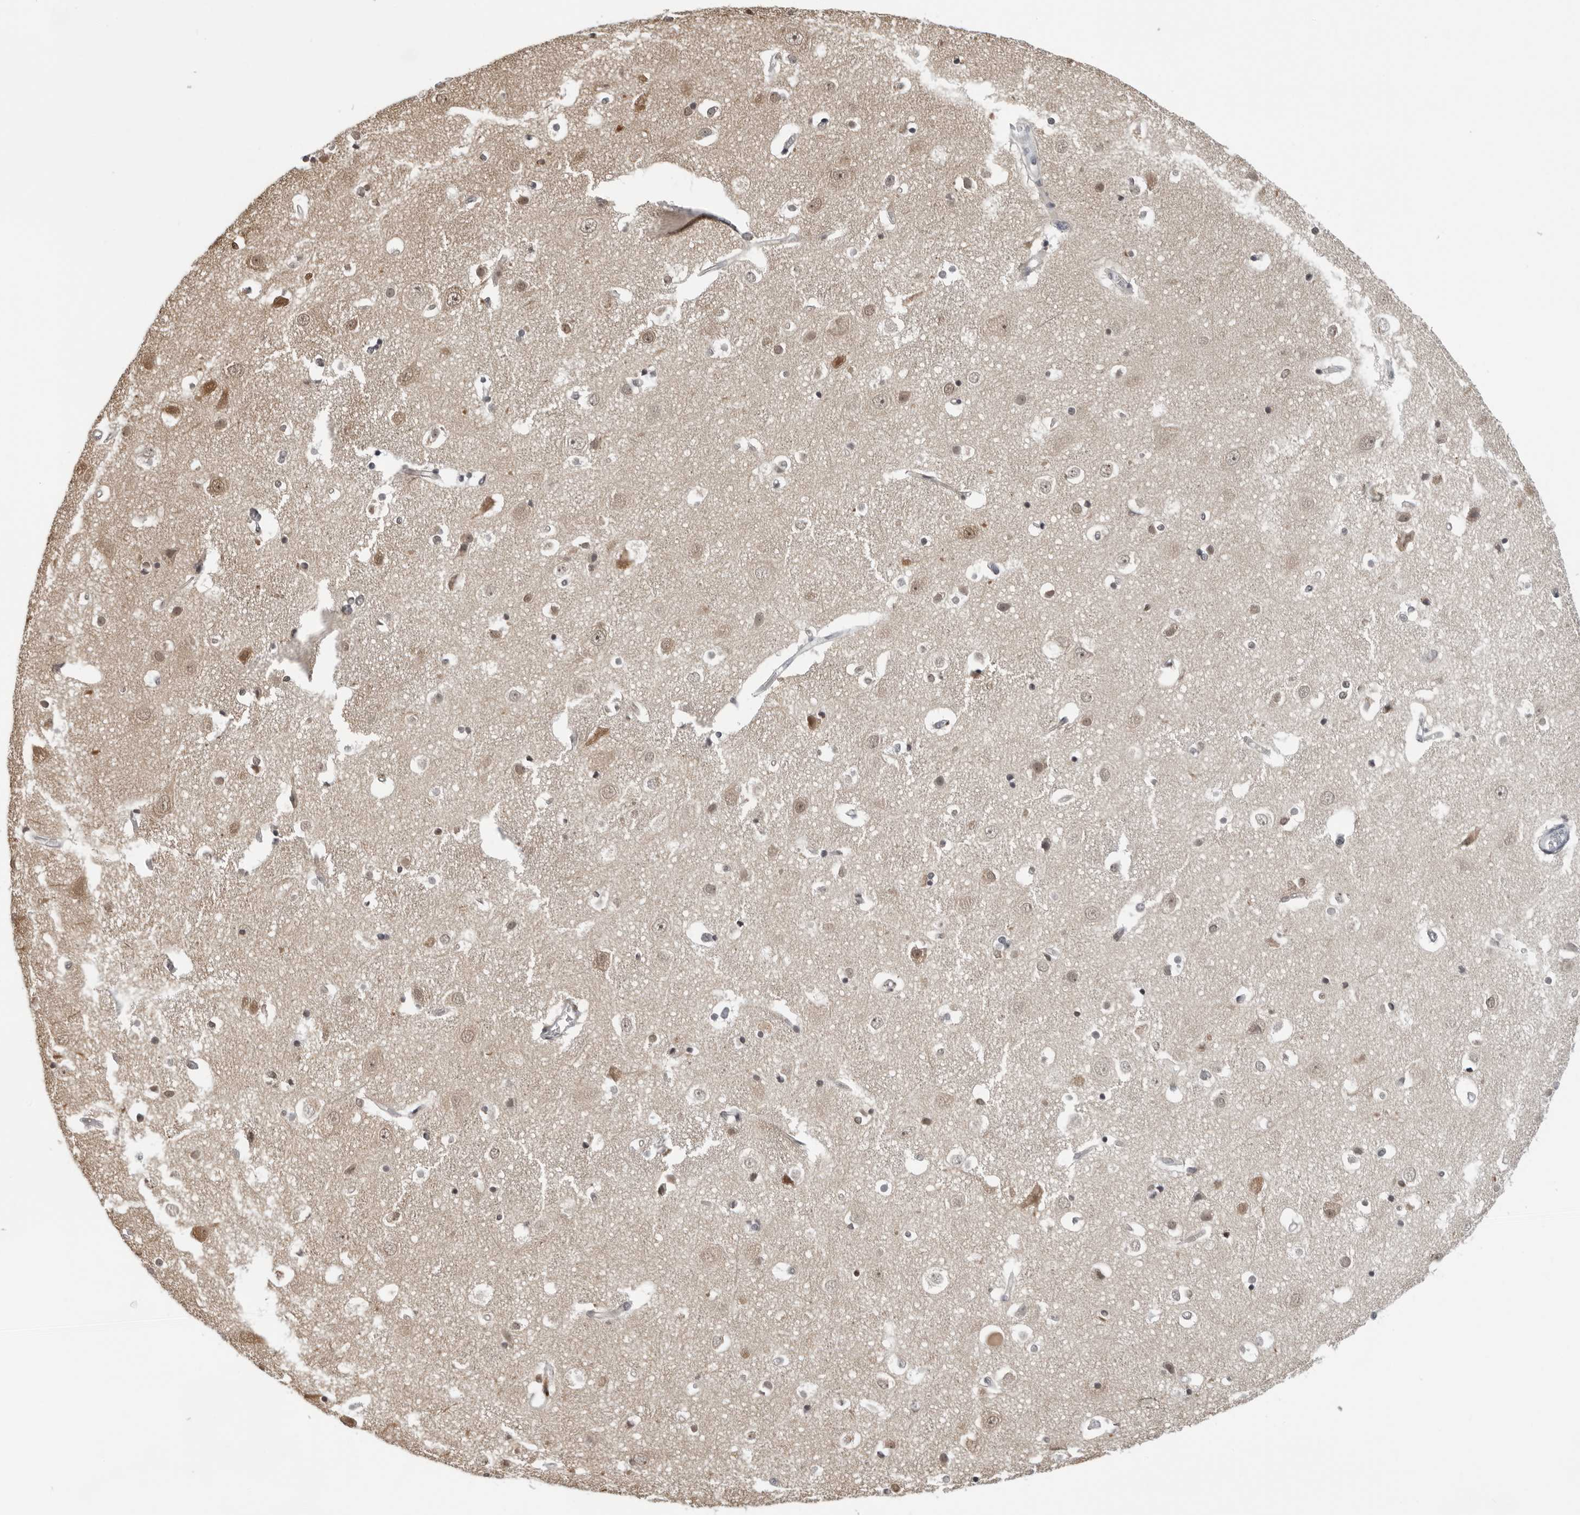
{"staining": {"intensity": "negative", "quantity": "none", "location": "none"}, "tissue": "cerebral cortex", "cell_type": "Endothelial cells", "image_type": "normal", "snomed": [{"axis": "morphology", "description": "Normal tissue, NOS"}, {"axis": "topography", "description": "Cerebral cortex"}], "caption": "Unremarkable cerebral cortex was stained to show a protein in brown. There is no significant positivity in endothelial cells.", "gene": "HSPH1", "patient": {"sex": "male", "age": 54}}